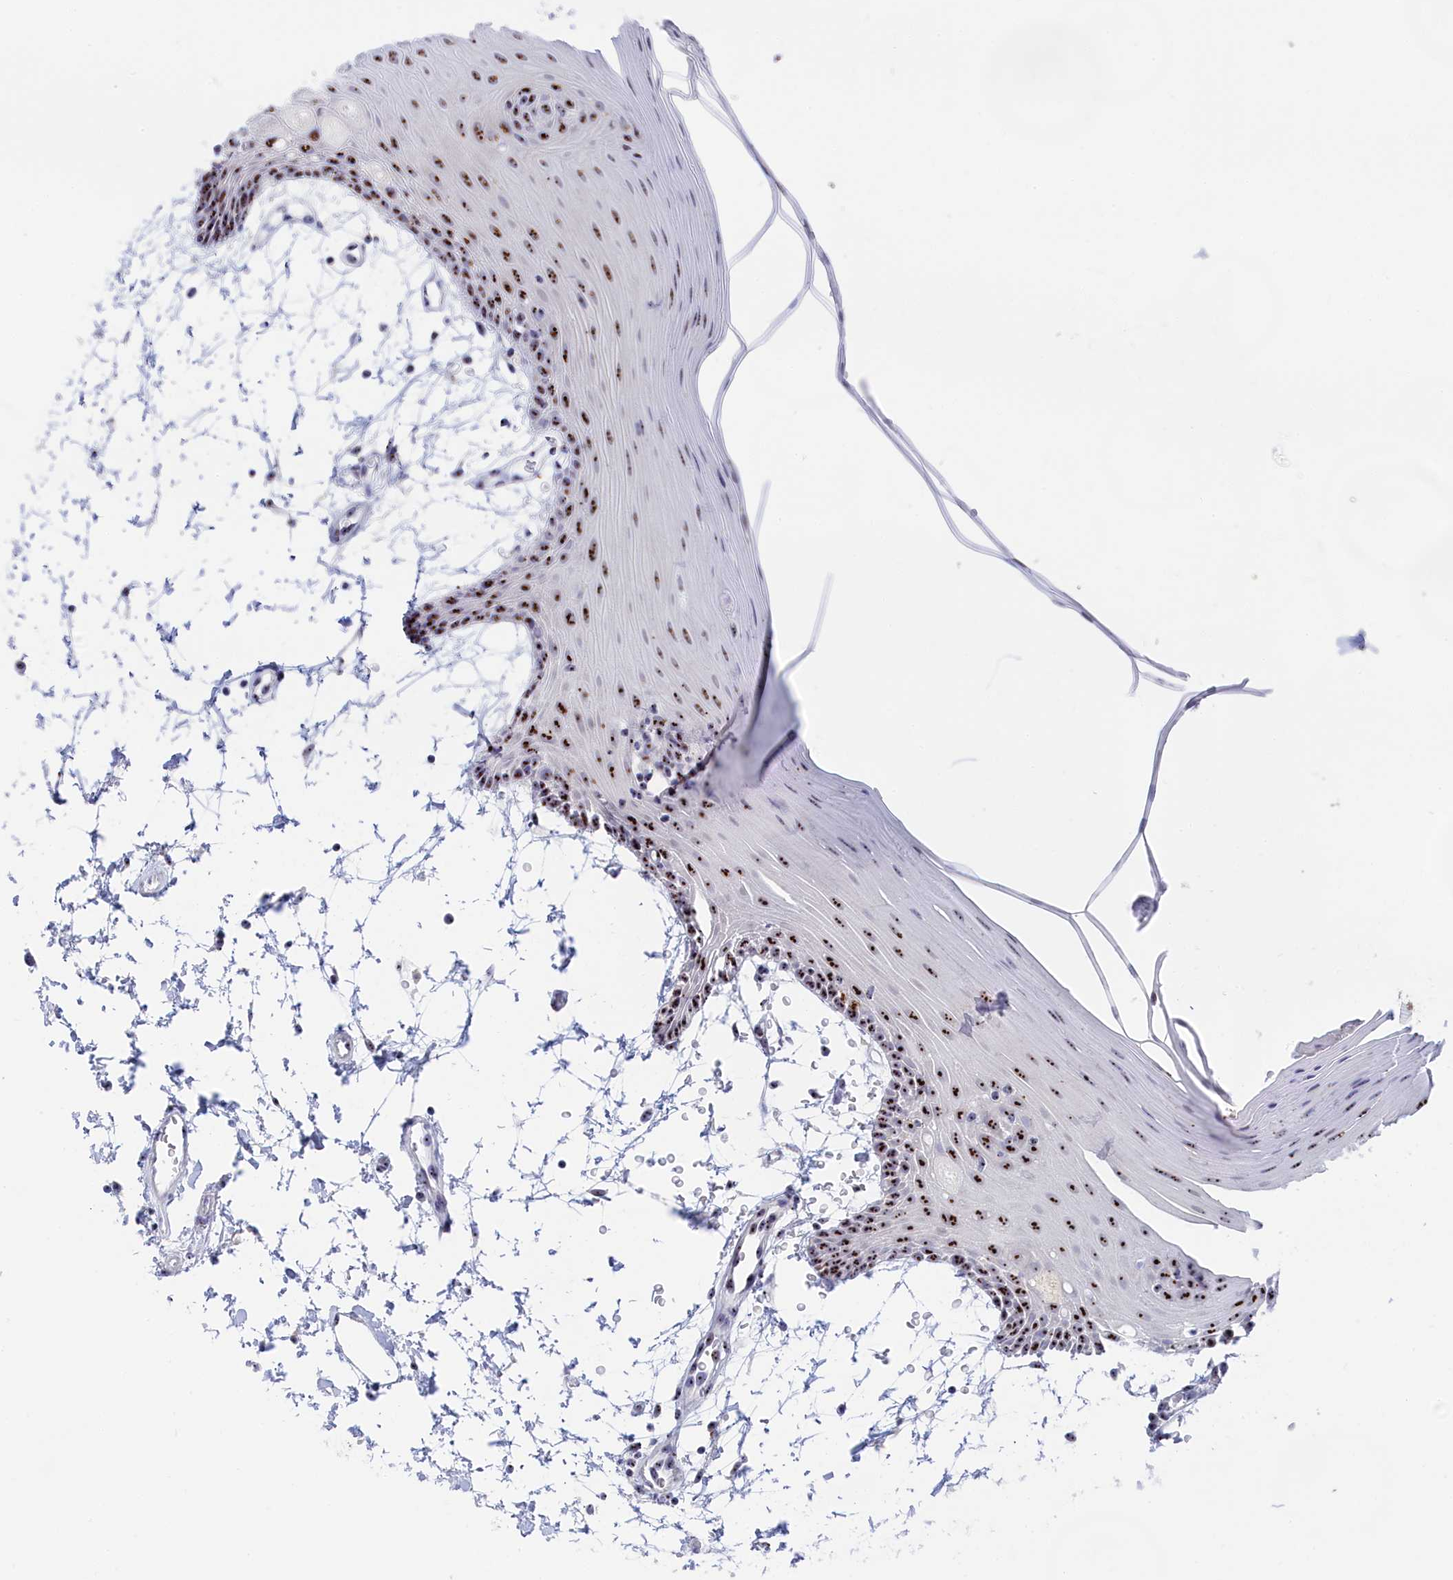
{"staining": {"intensity": "strong", "quantity": ">75%", "location": "nuclear"}, "tissue": "oral mucosa", "cell_type": "Squamous epithelial cells", "image_type": "normal", "snomed": [{"axis": "morphology", "description": "Normal tissue, NOS"}, {"axis": "topography", "description": "Skeletal muscle"}, {"axis": "topography", "description": "Oral tissue"}, {"axis": "topography", "description": "Salivary gland"}, {"axis": "topography", "description": "Peripheral nerve tissue"}], "caption": "The immunohistochemical stain shows strong nuclear positivity in squamous epithelial cells of benign oral mucosa. Using DAB (brown) and hematoxylin (blue) stains, captured at high magnification using brightfield microscopy.", "gene": "RSL1D1", "patient": {"sex": "male", "age": 54}}